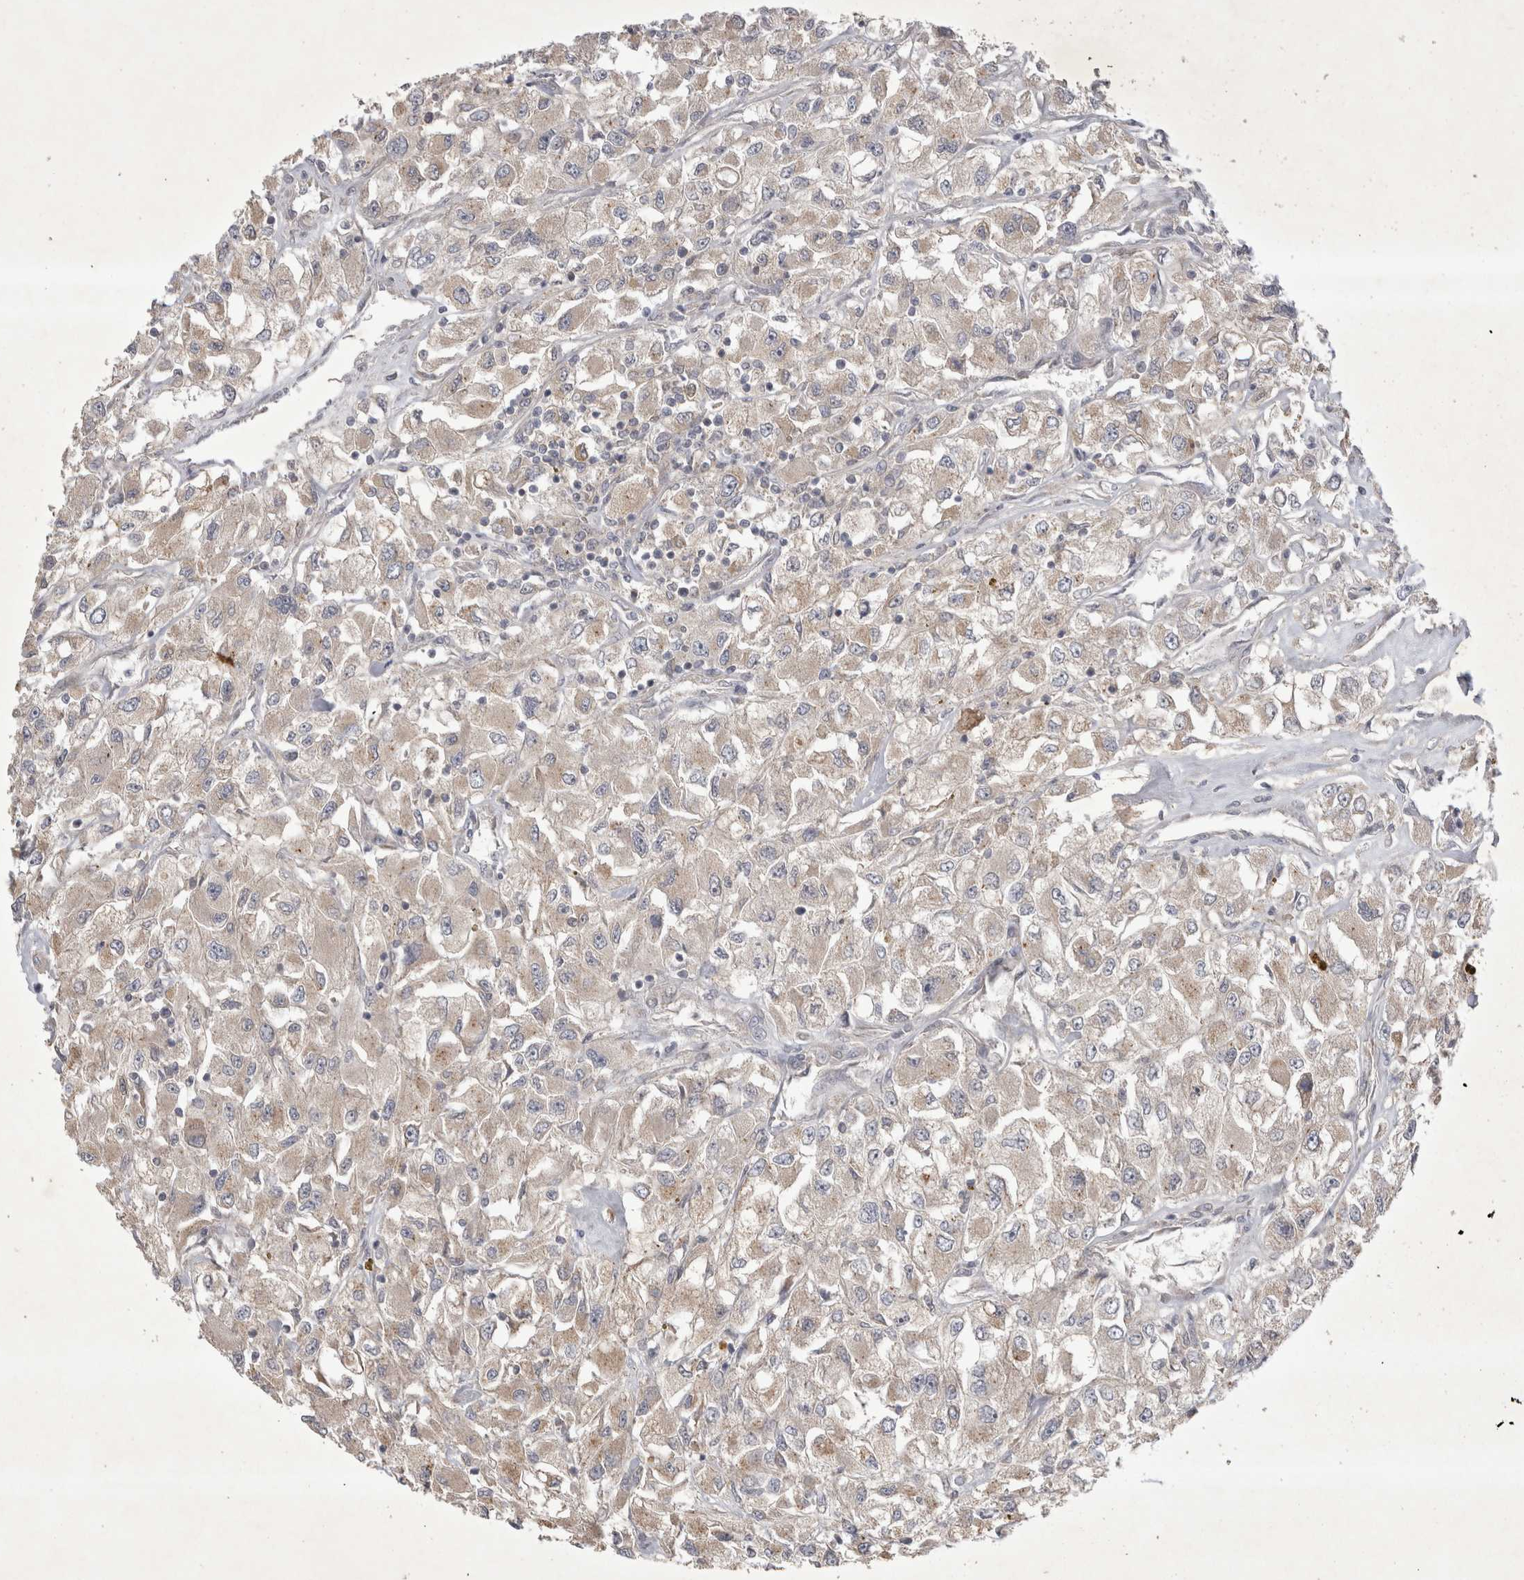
{"staining": {"intensity": "weak", "quantity": ">75%", "location": "cytoplasmic/membranous"}, "tissue": "renal cancer", "cell_type": "Tumor cells", "image_type": "cancer", "snomed": [{"axis": "morphology", "description": "Adenocarcinoma, NOS"}, {"axis": "topography", "description": "Kidney"}], "caption": "Immunohistochemical staining of renal adenocarcinoma reveals low levels of weak cytoplasmic/membranous protein expression in approximately >75% of tumor cells.", "gene": "SRD5A3", "patient": {"sex": "female", "age": 52}}